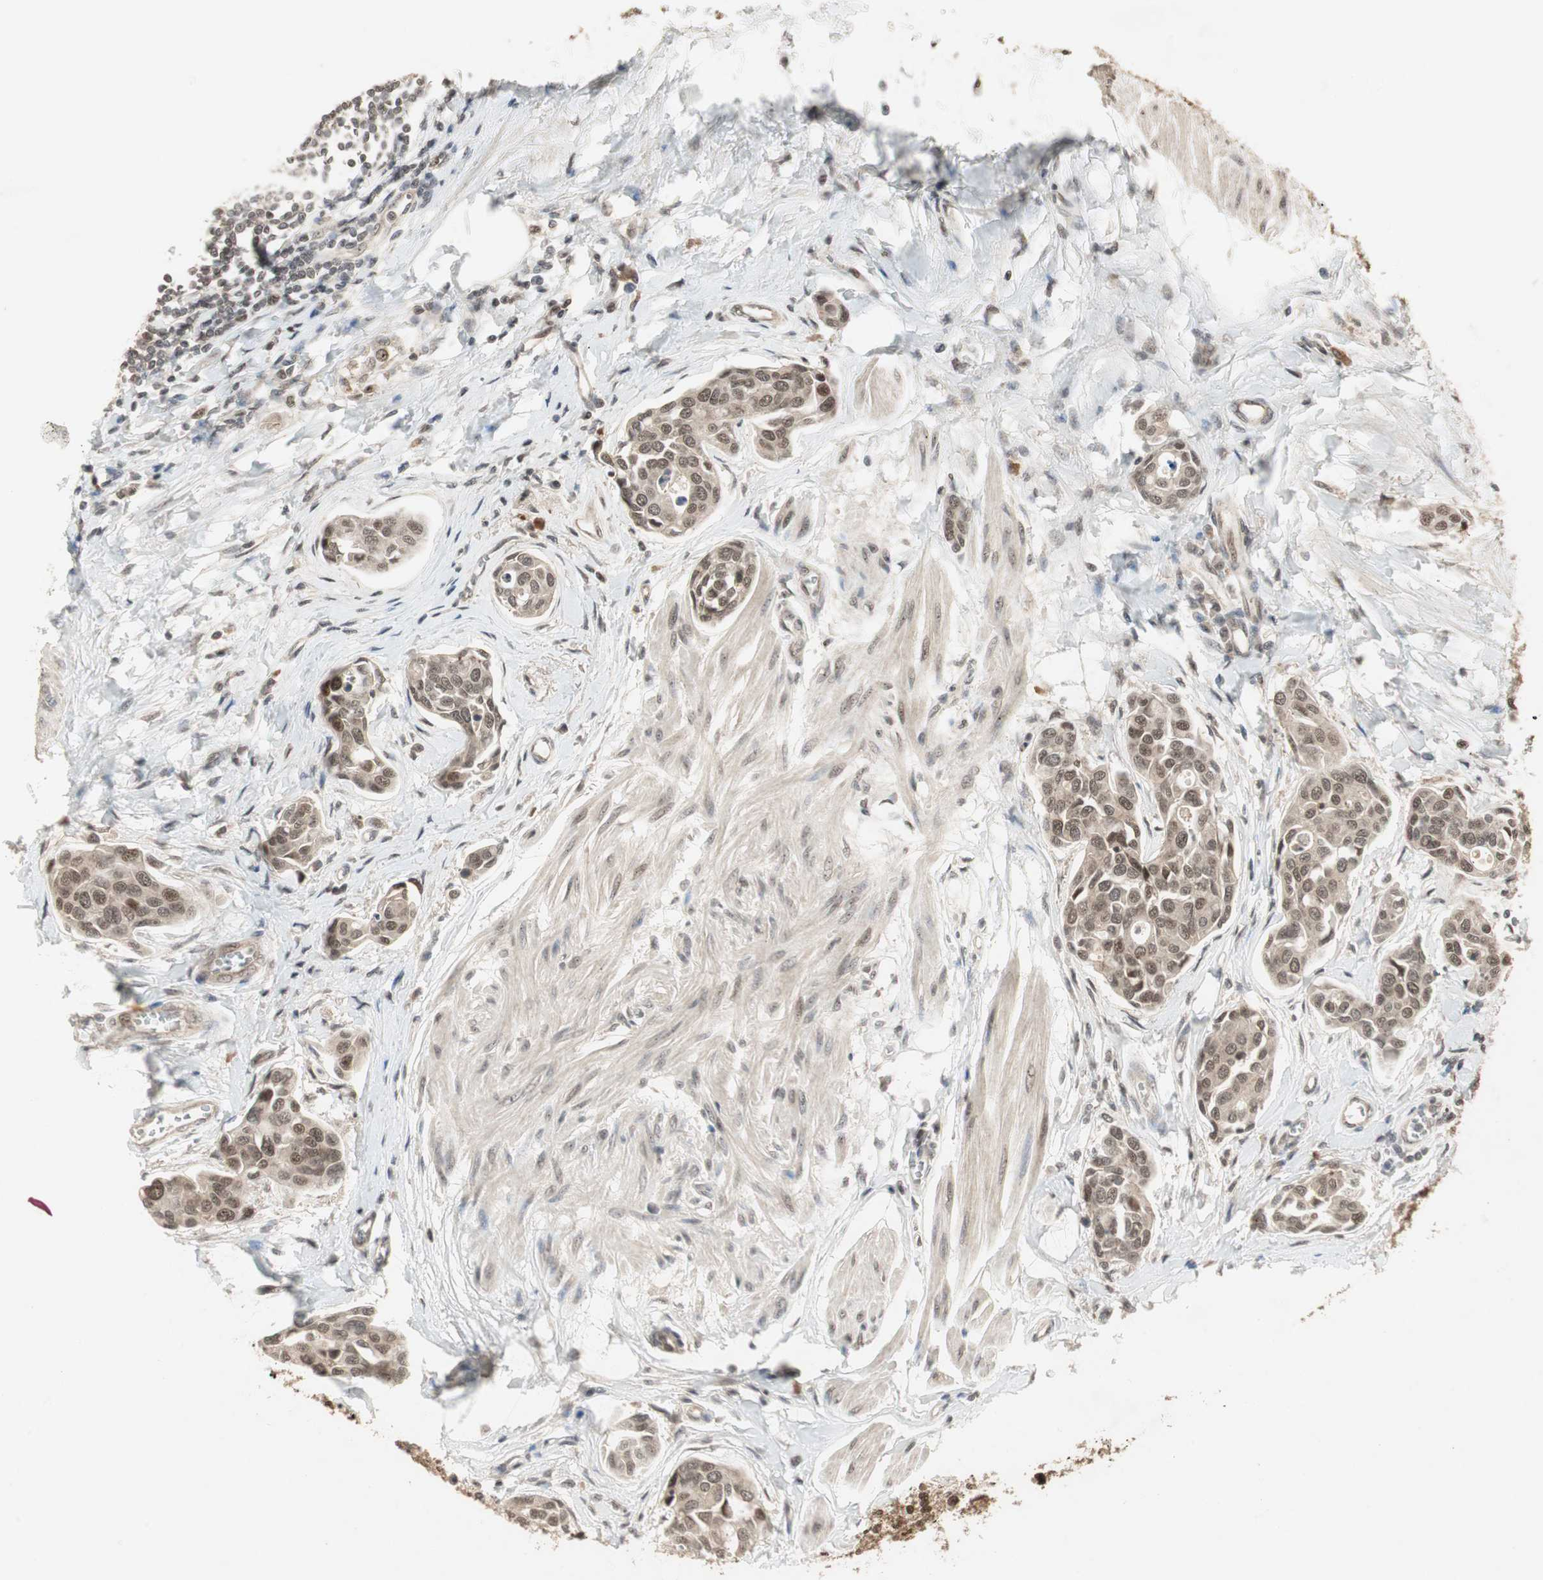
{"staining": {"intensity": "moderate", "quantity": ">75%", "location": "cytoplasmic/membranous,nuclear"}, "tissue": "urothelial cancer", "cell_type": "Tumor cells", "image_type": "cancer", "snomed": [{"axis": "morphology", "description": "Urothelial carcinoma, High grade"}, {"axis": "topography", "description": "Urinary bladder"}], "caption": "High-power microscopy captured an immunohistochemistry photomicrograph of high-grade urothelial carcinoma, revealing moderate cytoplasmic/membranous and nuclear positivity in approximately >75% of tumor cells.", "gene": "CSNK2B", "patient": {"sex": "male", "age": 78}}